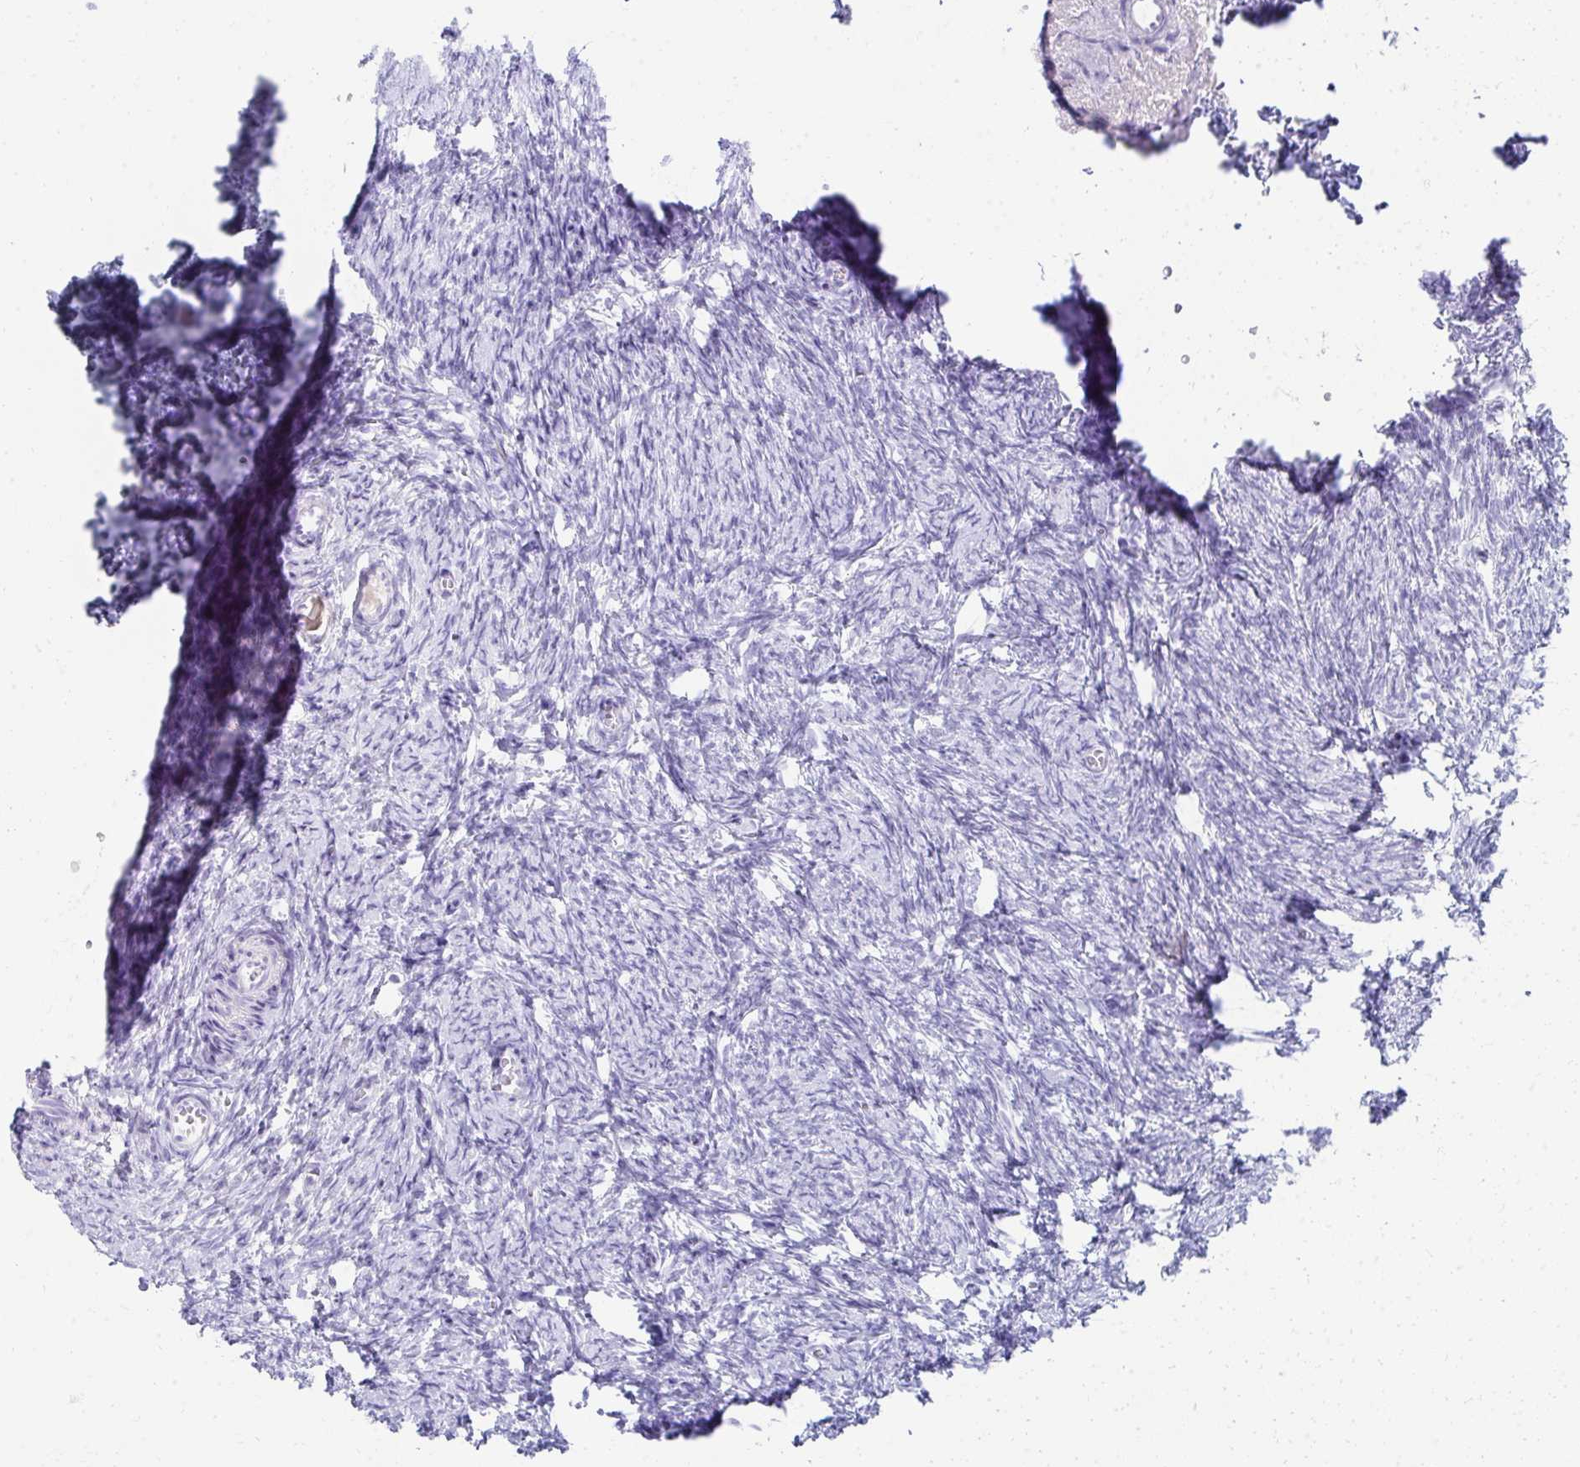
{"staining": {"intensity": "negative", "quantity": "none", "location": "none"}, "tissue": "ovary", "cell_type": "Follicle cells", "image_type": "normal", "snomed": [{"axis": "morphology", "description": "Normal tissue, NOS"}, {"axis": "topography", "description": "Ovary"}], "caption": "DAB immunohistochemical staining of unremarkable ovary exhibits no significant positivity in follicle cells.", "gene": "SEC14L3", "patient": {"sex": "female", "age": 41}}